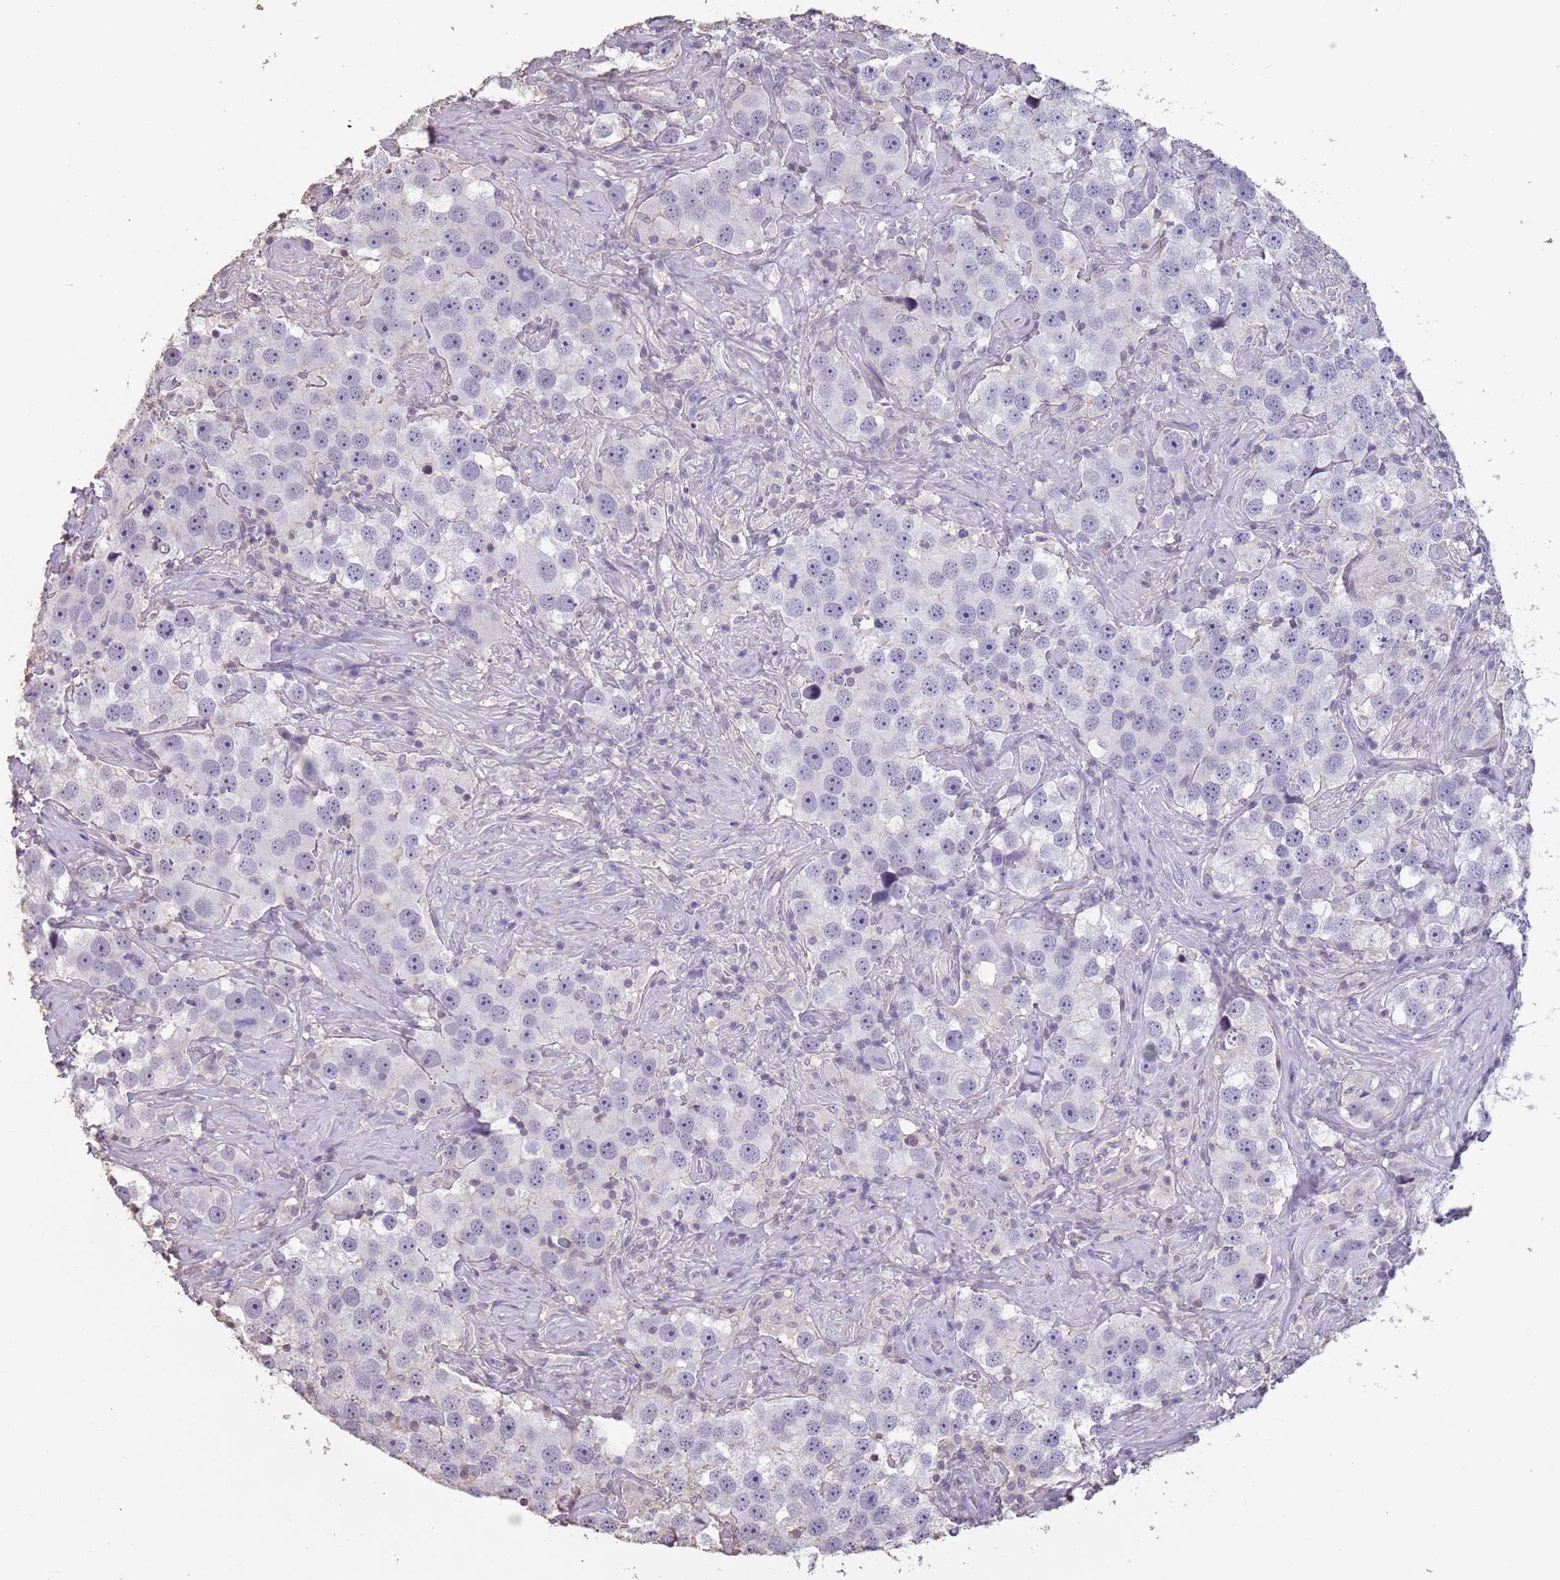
{"staining": {"intensity": "negative", "quantity": "none", "location": "none"}, "tissue": "testis cancer", "cell_type": "Tumor cells", "image_type": "cancer", "snomed": [{"axis": "morphology", "description": "Seminoma, NOS"}, {"axis": "topography", "description": "Testis"}], "caption": "Immunohistochemistry micrograph of human testis cancer stained for a protein (brown), which reveals no expression in tumor cells.", "gene": "SUN5", "patient": {"sex": "male", "age": 49}}